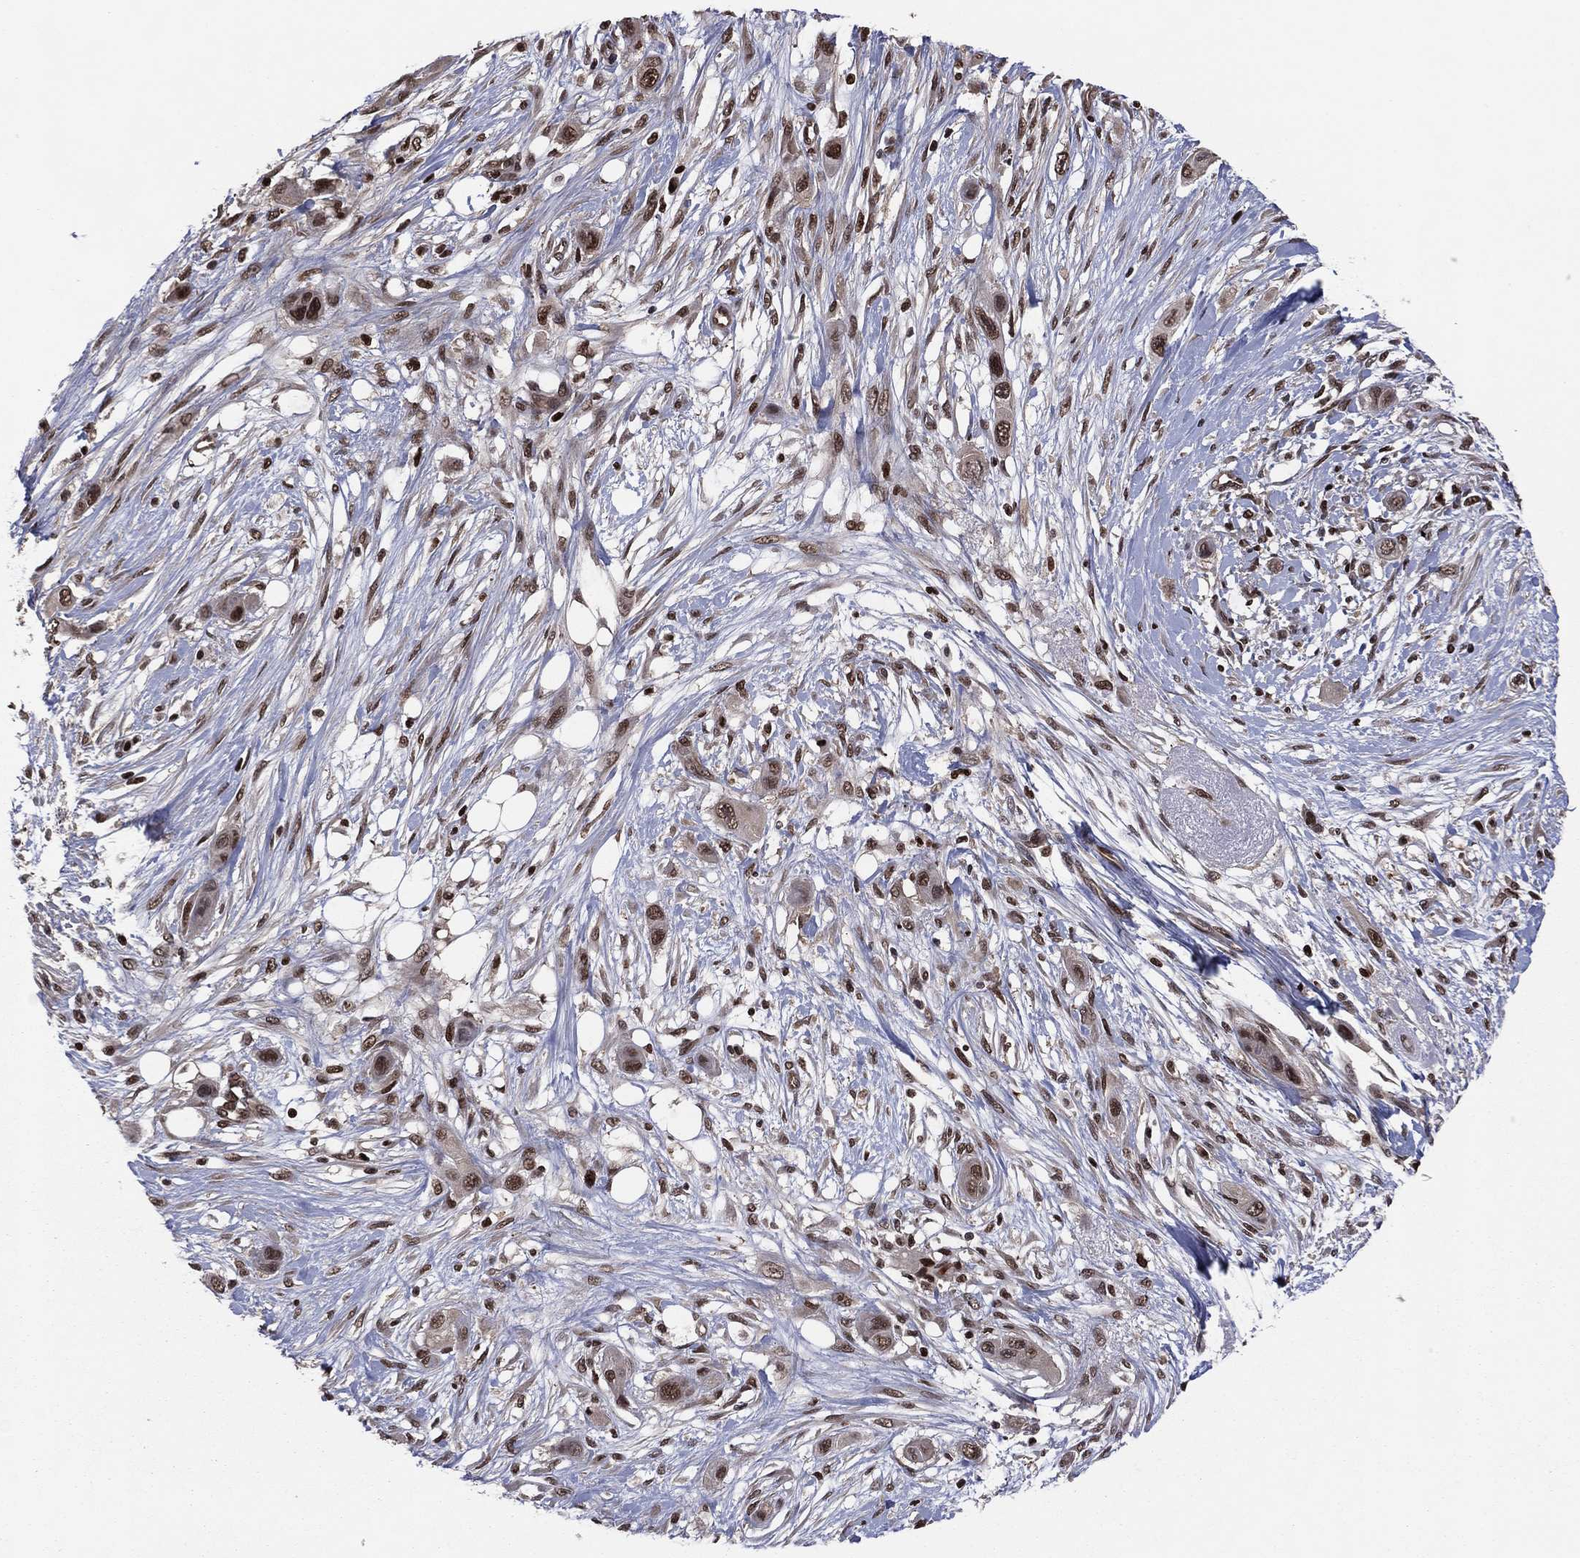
{"staining": {"intensity": "strong", "quantity": "25%-75%", "location": "nuclear"}, "tissue": "skin cancer", "cell_type": "Tumor cells", "image_type": "cancer", "snomed": [{"axis": "morphology", "description": "Squamous cell carcinoma, NOS"}, {"axis": "topography", "description": "Skin"}], "caption": "DAB (3,3'-diaminobenzidine) immunohistochemical staining of human skin squamous cell carcinoma reveals strong nuclear protein positivity in approximately 25%-75% of tumor cells. The staining was performed using DAB (3,3'-diaminobenzidine), with brown indicating positive protein expression. Nuclei are stained blue with hematoxylin.", "gene": "PSMA1", "patient": {"sex": "male", "age": 79}}